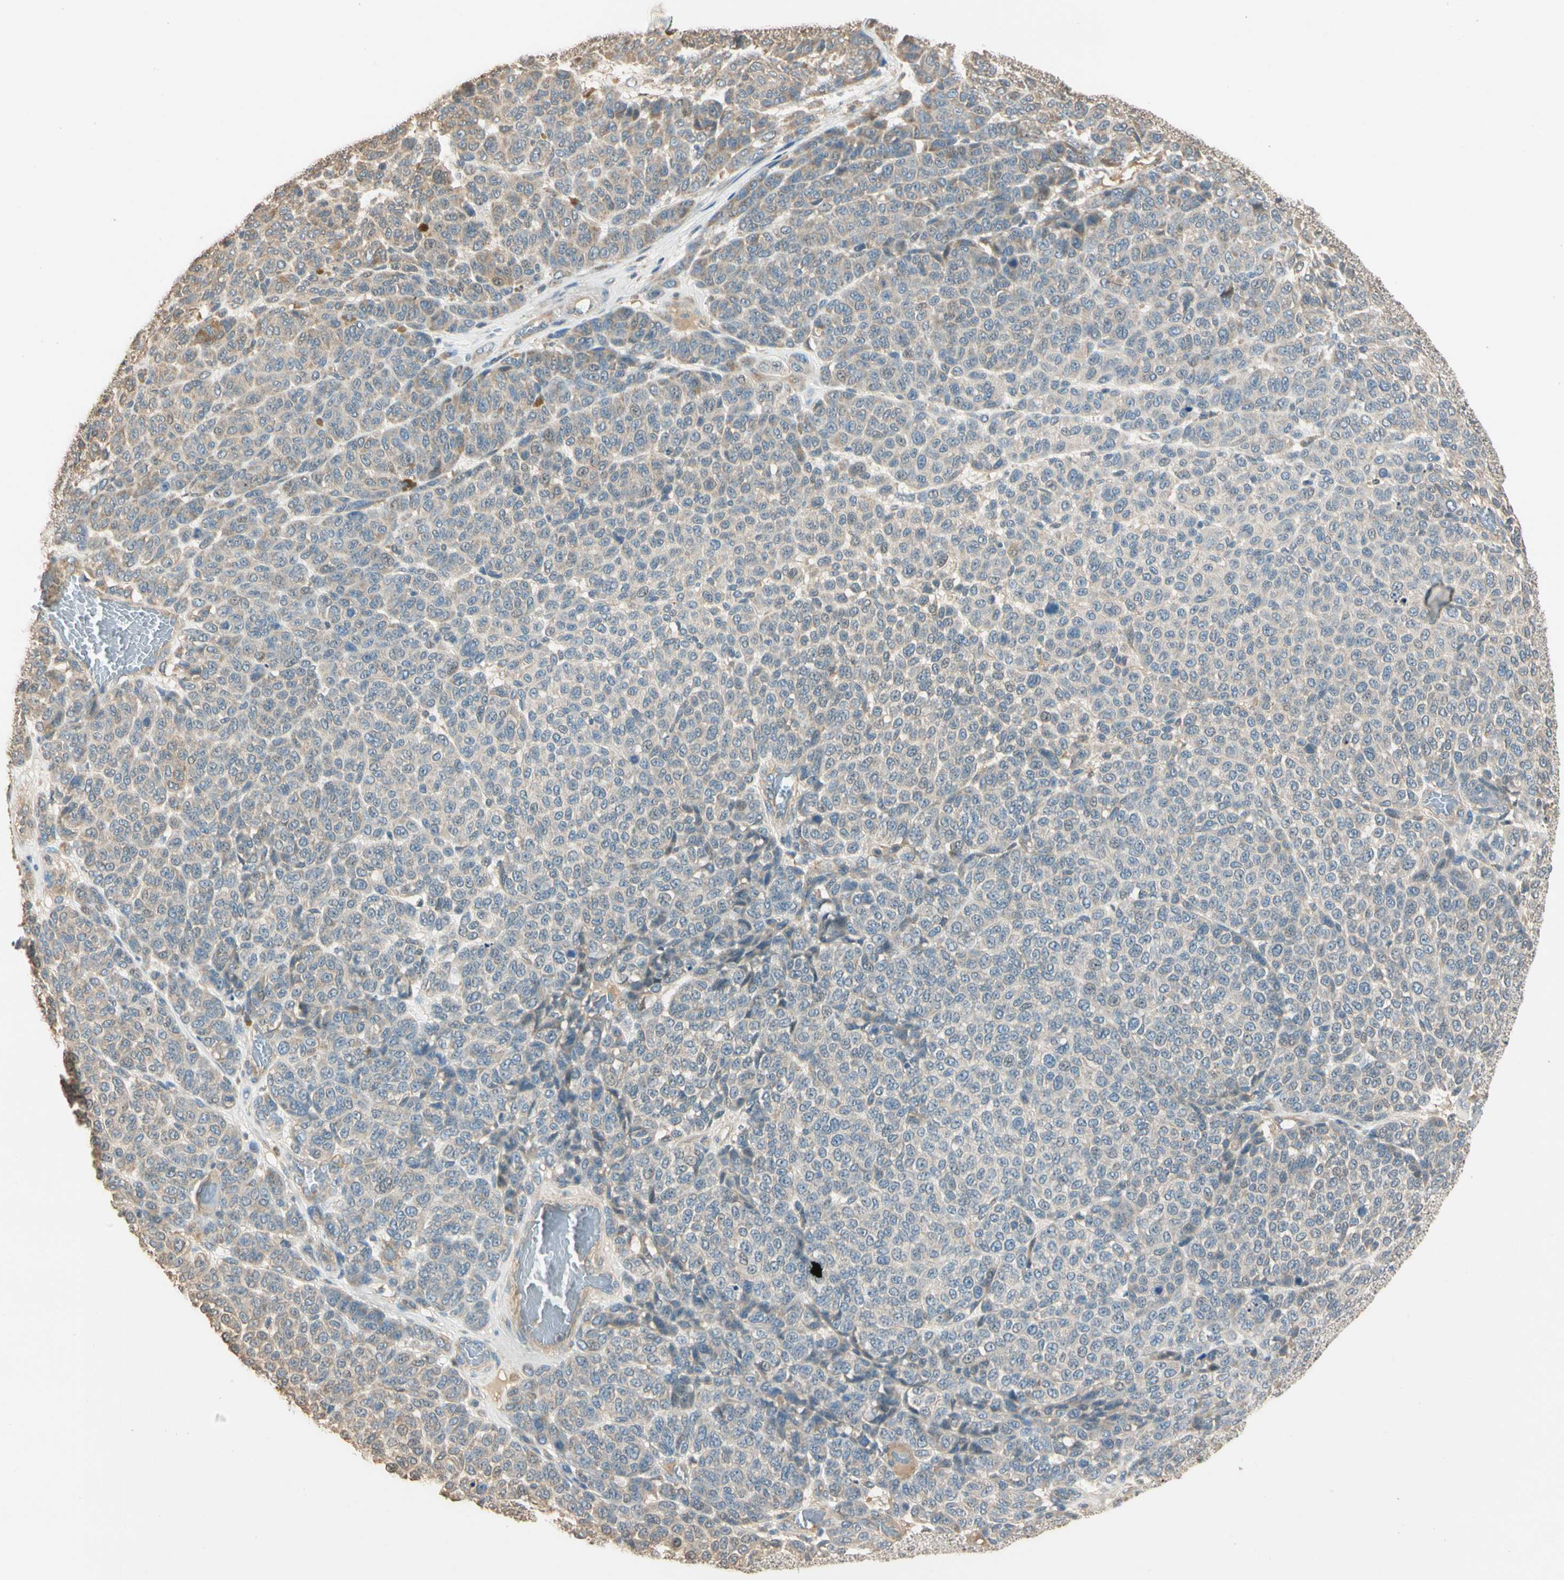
{"staining": {"intensity": "weak", "quantity": "25%-75%", "location": "cytoplasmic/membranous"}, "tissue": "melanoma", "cell_type": "Tumor cells", "image_type": "cancer", "snomed": [{"axis": "morphology", "description": "Malignant melanoma, NOS"}, {"axis": "topography", "description": "Skin"}], "caption": "A low amount of weak cytoplasmic/membranous staining is present in about 25%-75% of tumor cells in malignant melanoma tissue. (brown staining indicates protein expression, while blue staining denotes nuclei).", "gene": "CDH6", "patient": {"sex": "male", "age": 59}}